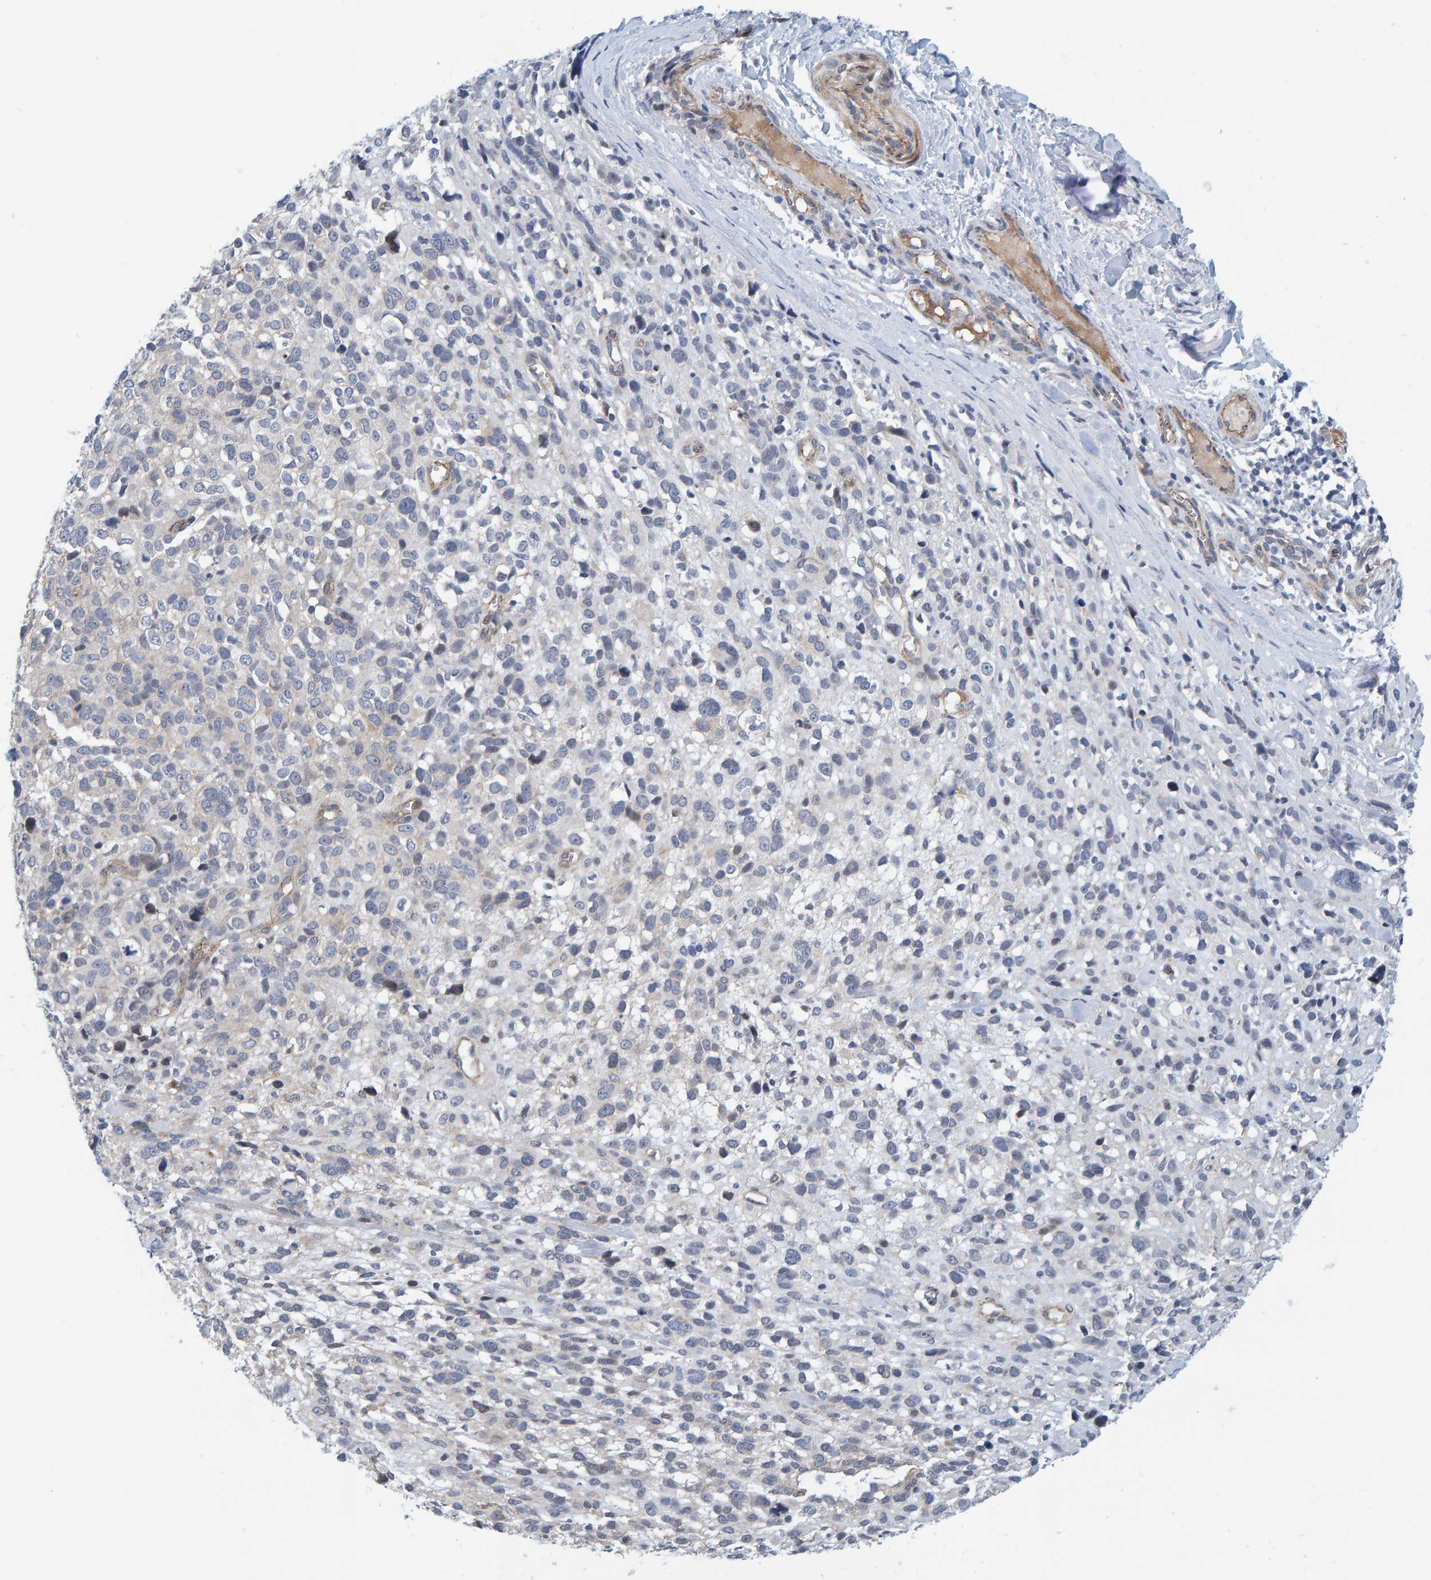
{"staining": {"intensity": "negative", "quantity": "none", "location": "none"}, "tissue": "melanoma", "cell_type": "Tumor cells", "image_type": "cancer", "snomed": [{"axis": "morphology", "description": "Malignant melanoma, NOS"}, {"axis": "topography", "description": "Skin"}], "caption": "Protein analysis of melanoma exhibits no significant staining in tumor cells.", "gene": "KRBA2", "patient": {"sex": "female", "age": 55}}